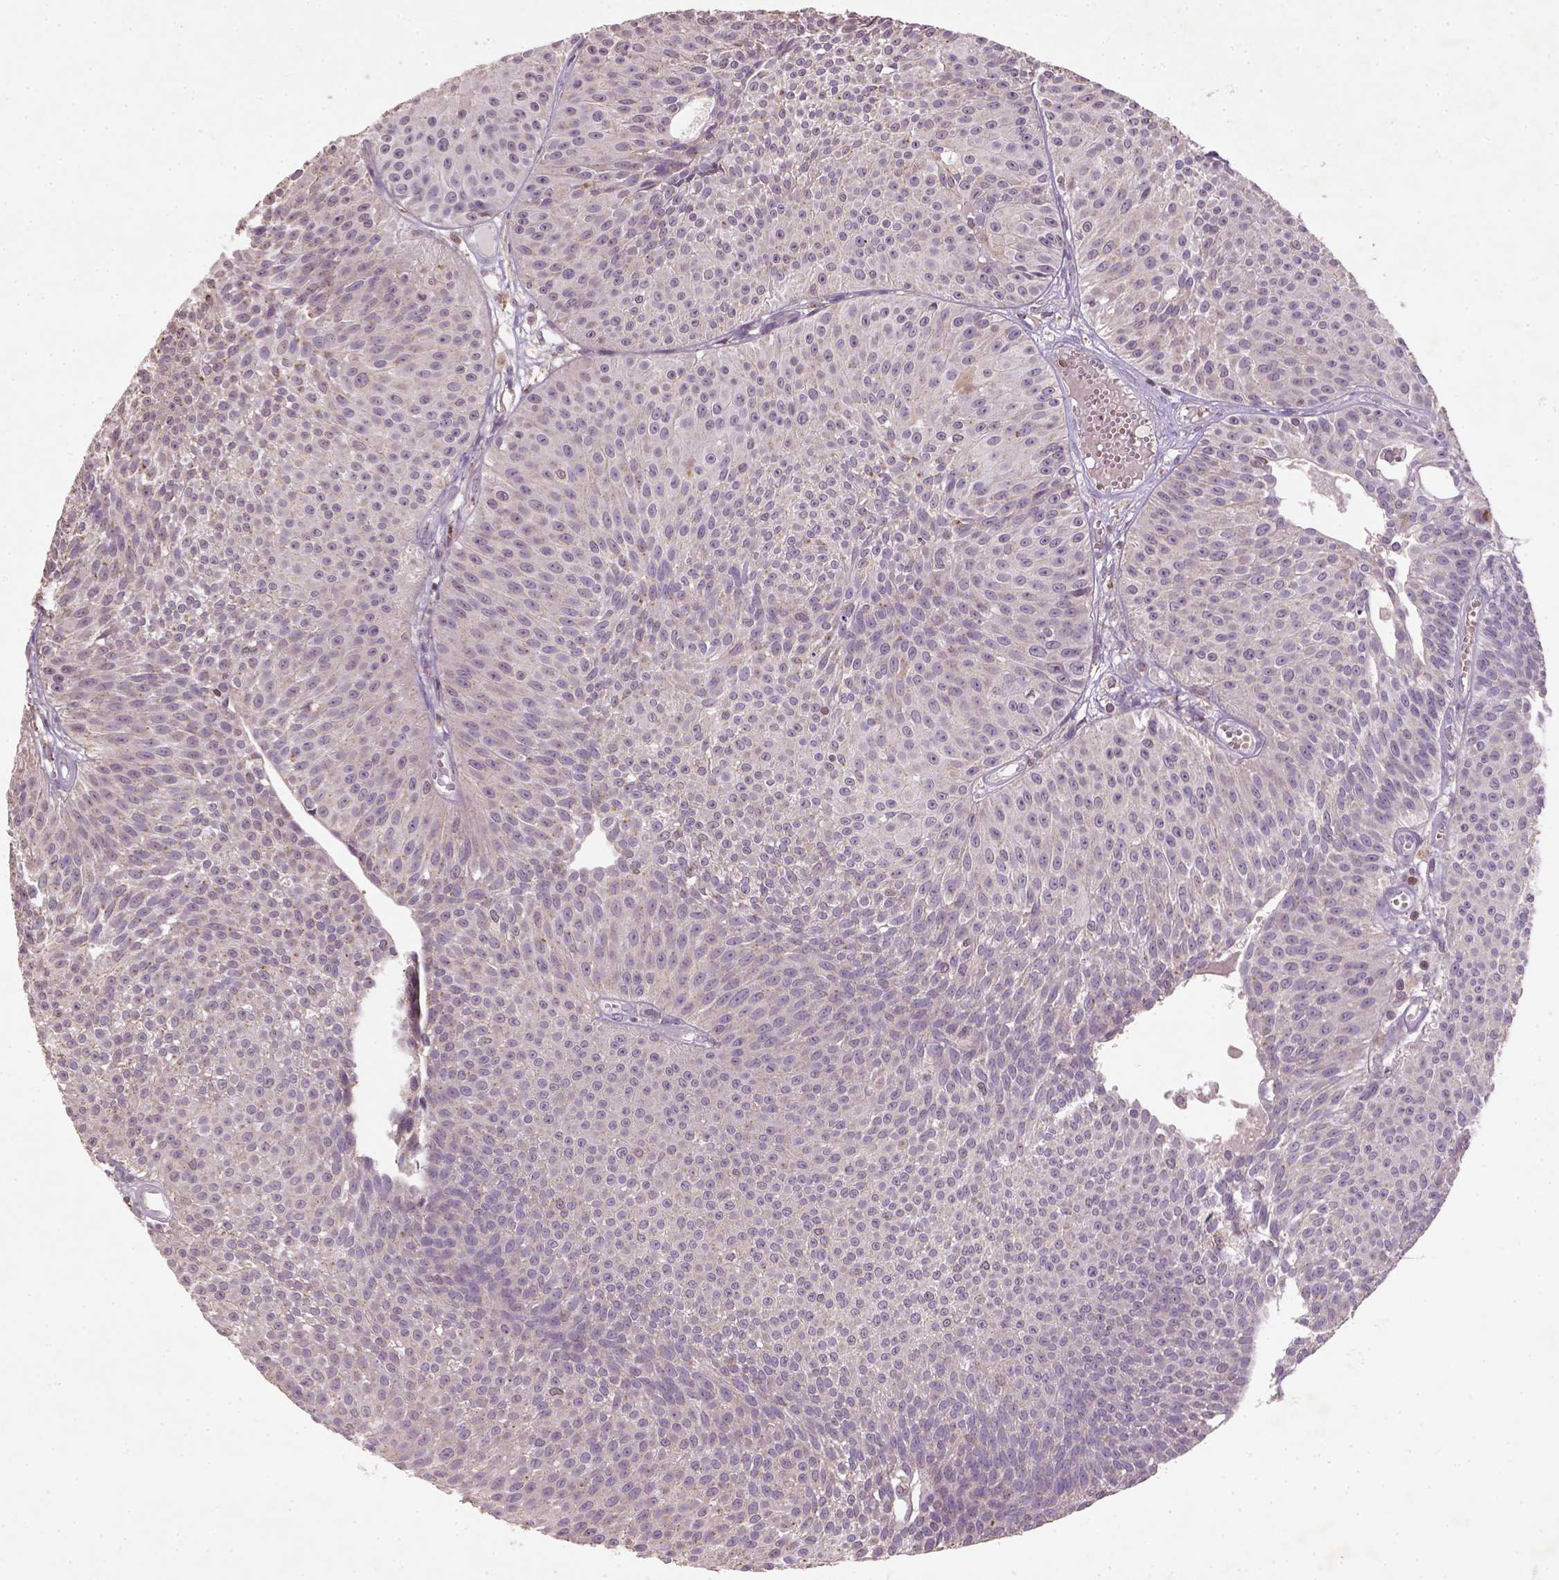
{"staining": {"intensity": "weak", "quantity": "25%-75%", "location": "cytoplasmic/membranous"}, "tissue": "urothelial cancer", "cell_type": "Tumor cells", "image_type": "cancer", "snomed": [{"axis": "morphology", "description": "Urothelial carcinoma, Low grade"}, {"axis": "topography", "description": "Urinary bladder"}], "caption": "Urothelial cancer tissue exhibits weak cytoplasmic/membranous positivity in about 25%-75% of tumor cells, visualized by immunohistochemistry. (Stains: DAB in brown, nuclei in blue, Microscopy: brightfield microscopy at high magnification).", "gene": "NUDT3", "patient": {"sex": "male", "age": 63}}